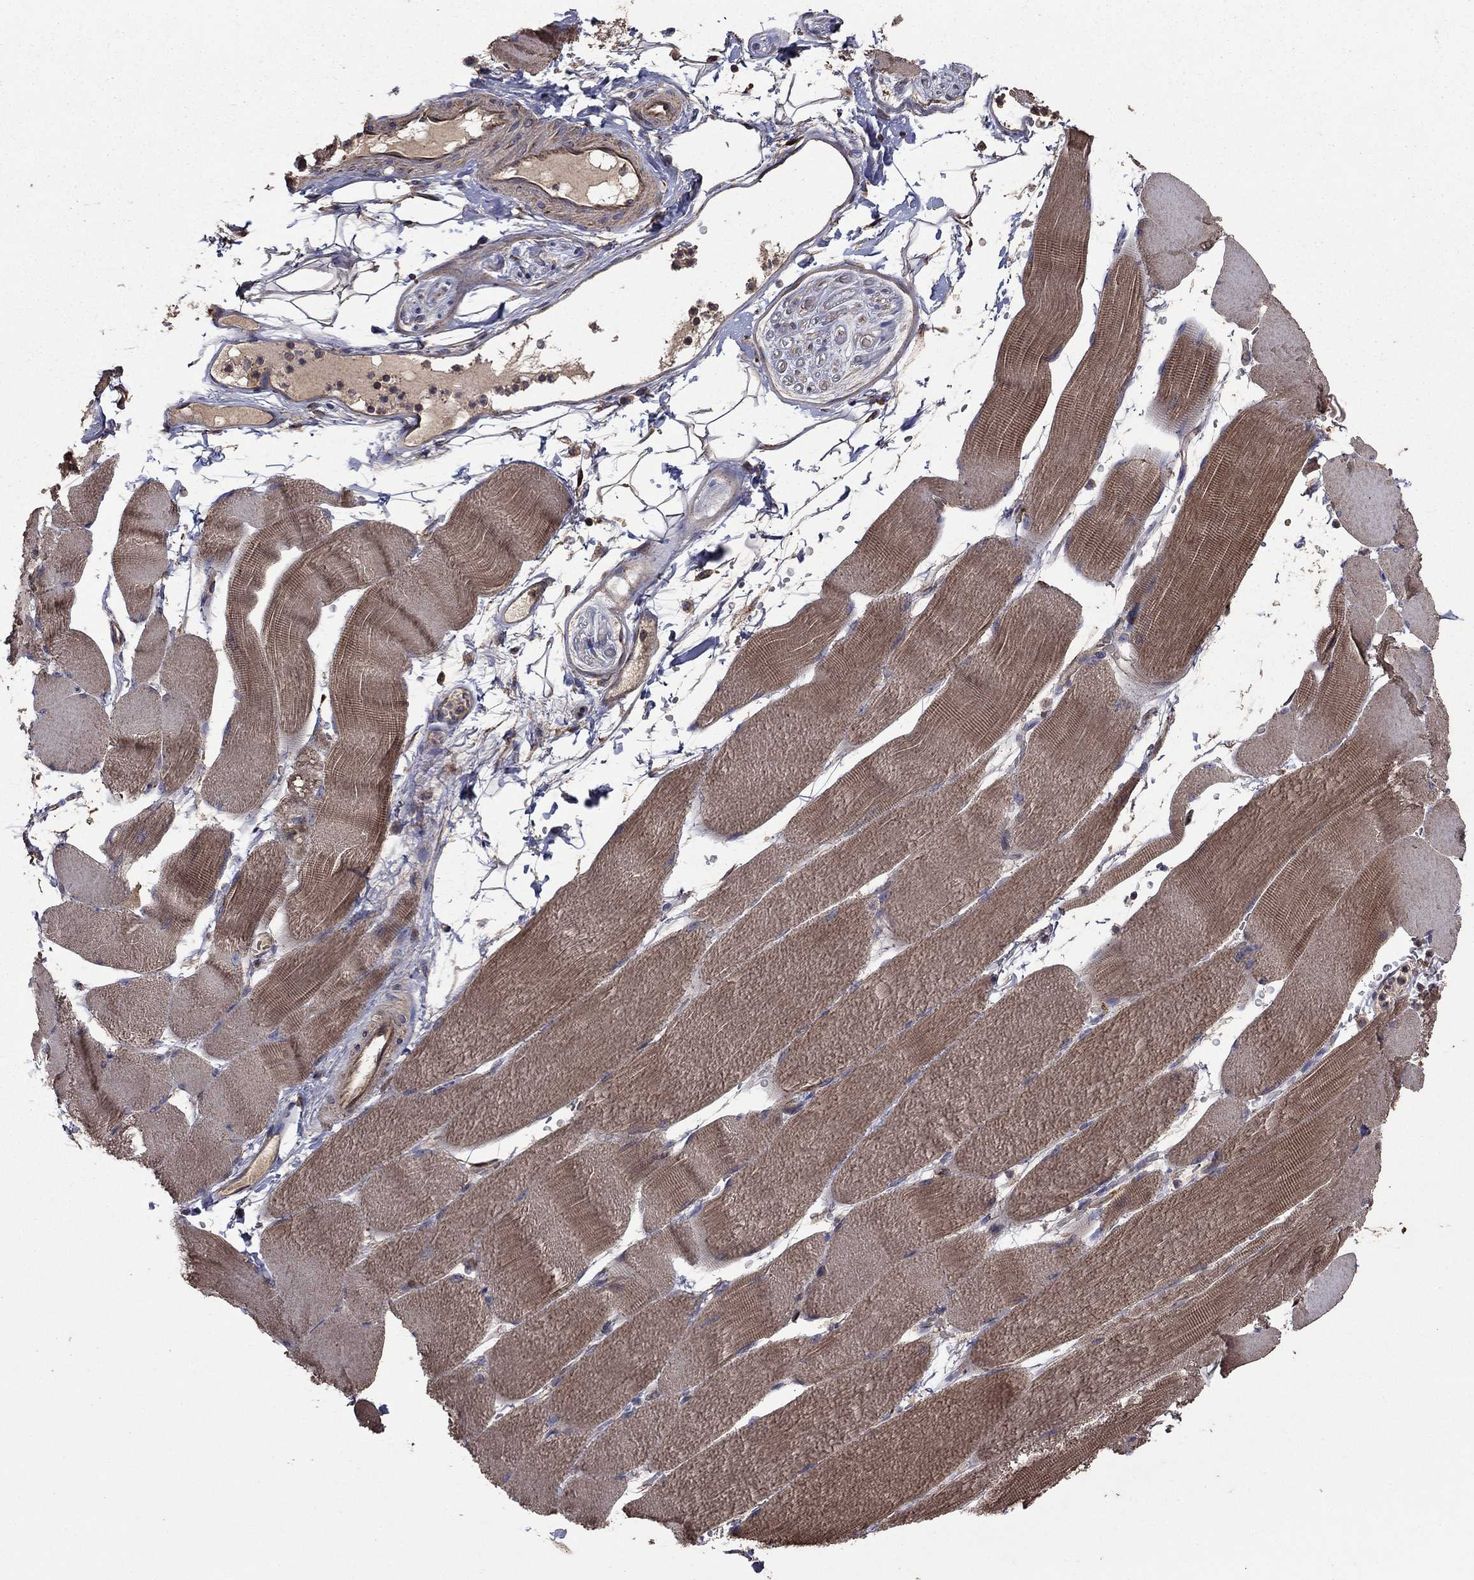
{"staining": {"intensity": "moderate", "quantity": "25%-75%", "location": "cytoplasmic/membranous"}, "tissue": "skeletal muscle", "cell_type": "Myocytes", "image_type": "normal", "snomed": [{"axis": "morphology", "description": "Normal tissue, NOS"}, {"axis": "topography", "description": "Skeletal muscle"}], "caption": "Benign skeletal muscle demonstrates moderate cytoplasmic/membranous expression in about 25%-75% of myocytes, visualized by immunohistochemistry.", "gene": "FLT4", "patient": {"sex": "male", "age": 56}}